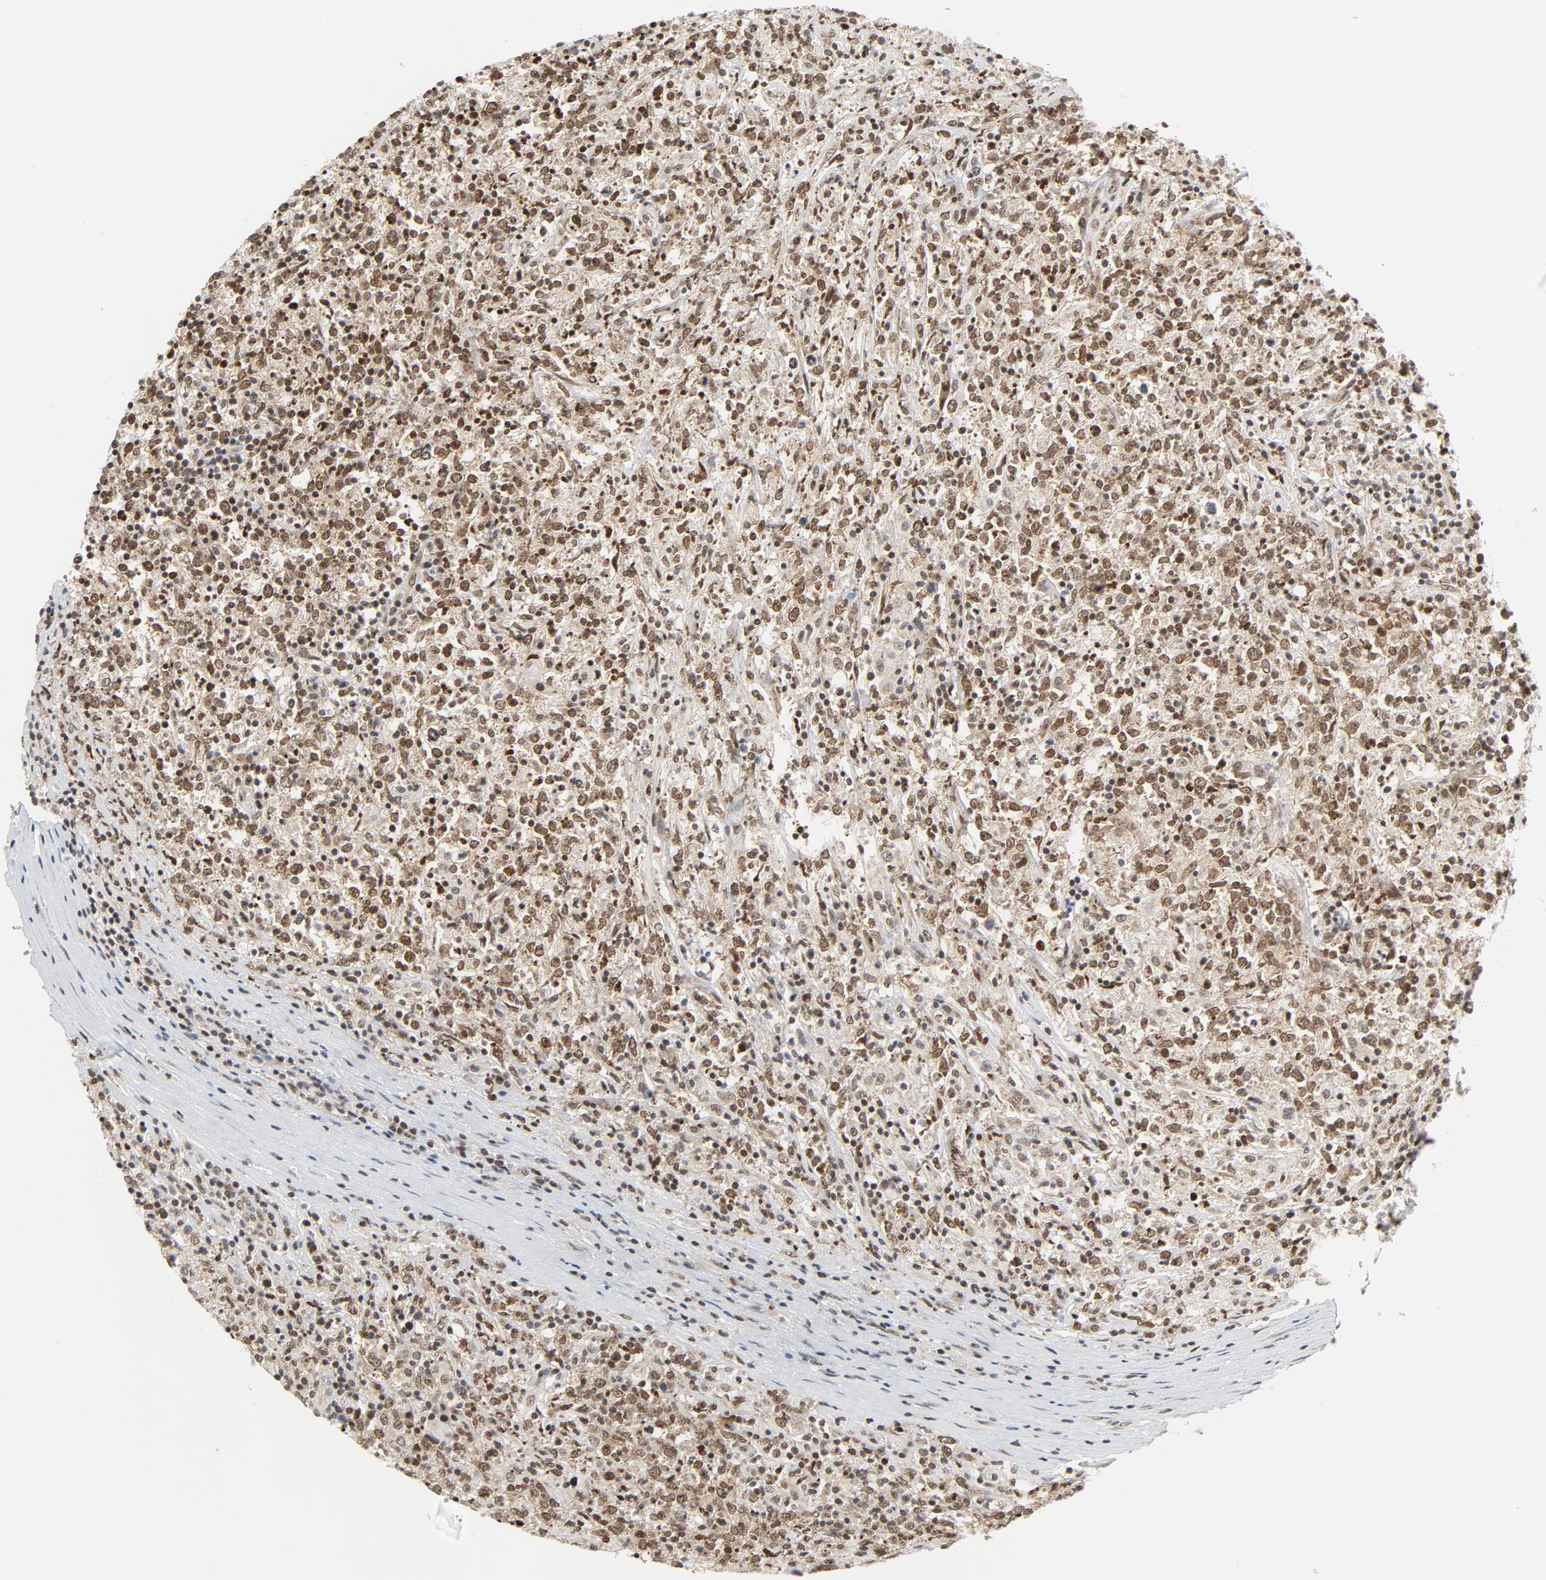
{"staining": {"intensity": "strong", "quantity": ">75%", "location": "nuclear"}, "tissue": "lymphoma", "cell_type": "Tumor cells", "image_type": "cancer", "snomed": [{"axis": "morphology", "description": "Malignant lymphoma, non-Hodgkin's type, High grade"}, {"axis": "topography", "description": "Lymph node"}], "caption": "DAB immunohistochemical staining of human malignant lymphoma, non-Hodgkin's type (high-grade) reveals strong nuclear protein staining in approximately >75% of tumor cells.", "gene": "ERCC1", "patient": {"sex": "female", "age": 84}}